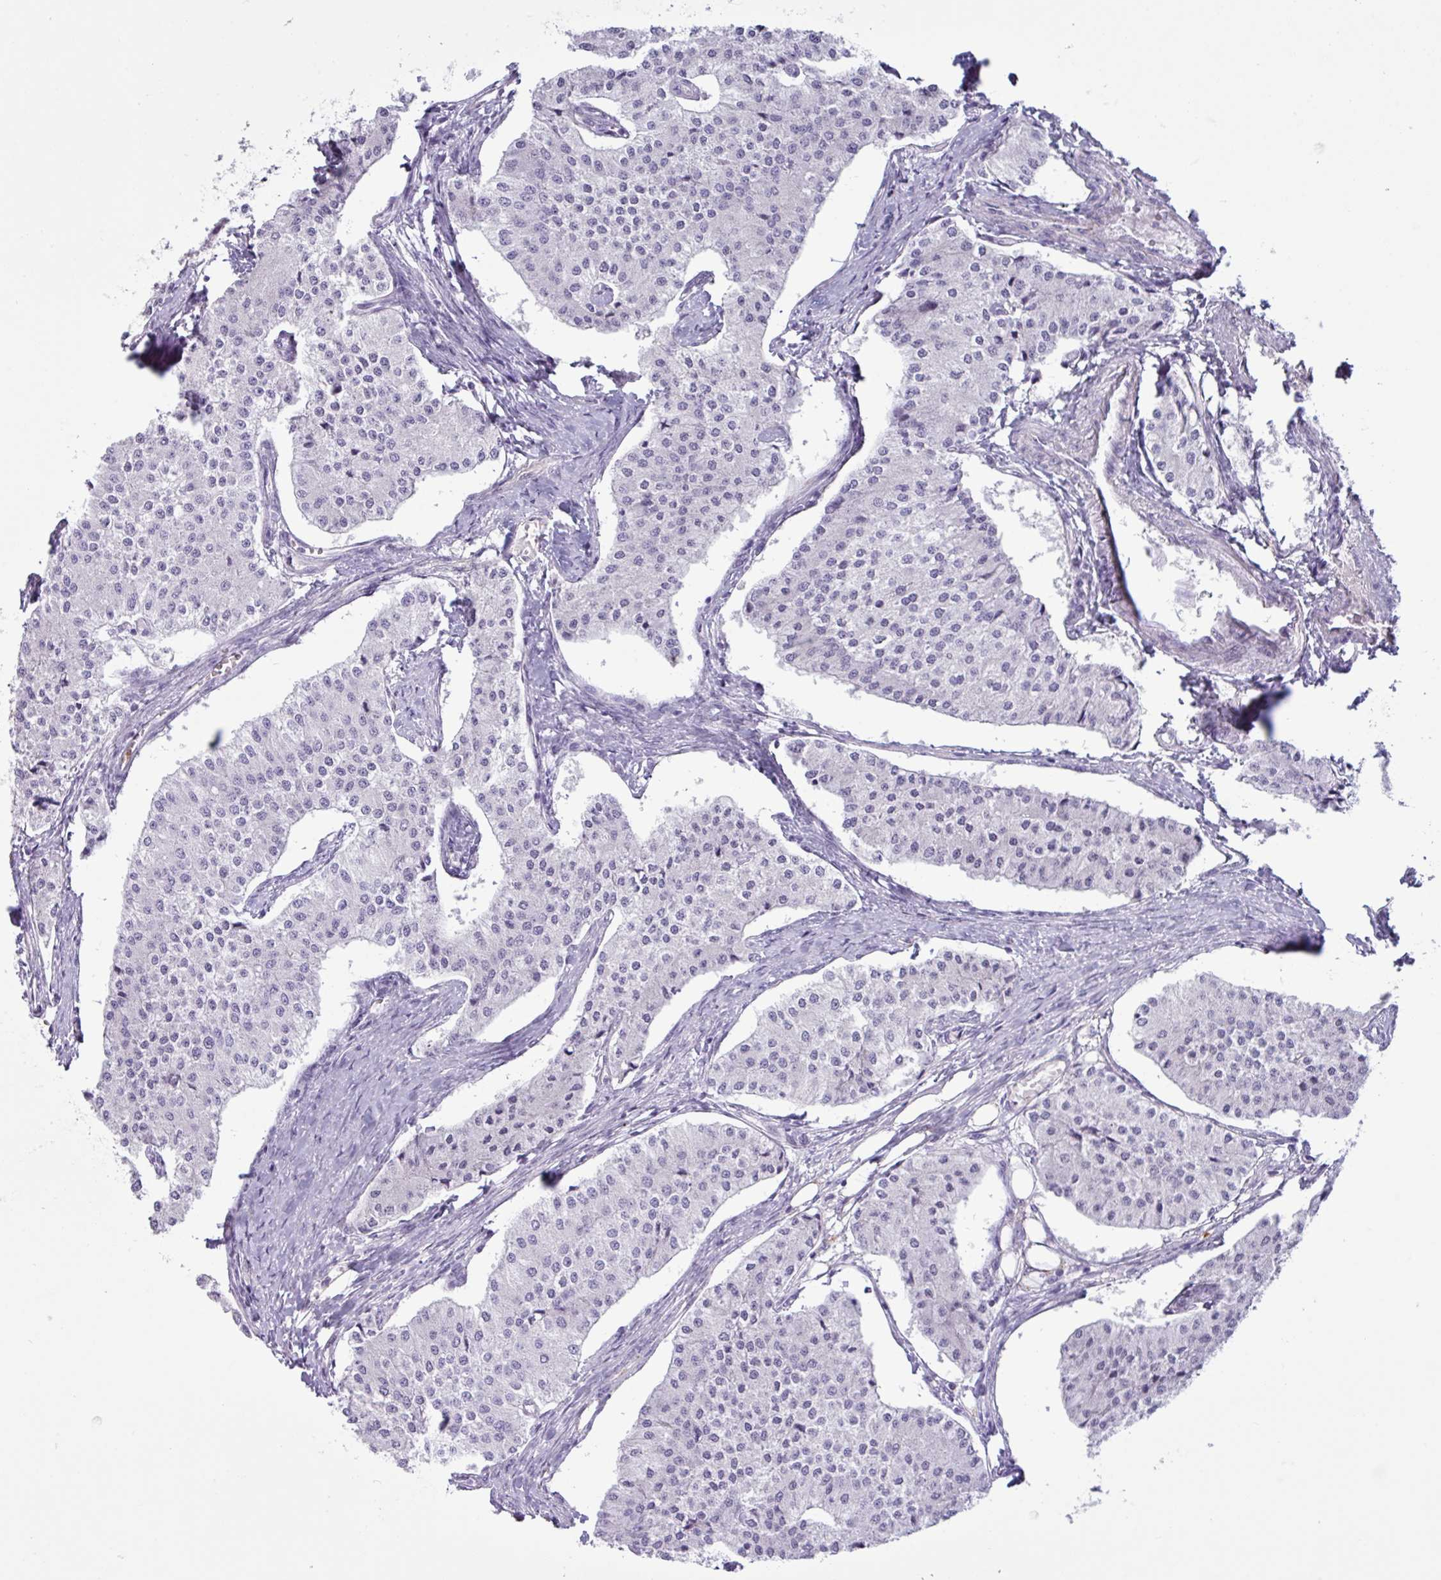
{"staining": {"intensity": "negative", "quantity": "none", "location": "none"}, "tissue": "carcinoid", "cell_type": "Tumor cells", "image_type": "cancer", "snomed": [{"axis": "morphology", "description": "Carcinoid, malignant, NOS"}, {"axis": "topography", "description": "Colon"}], "caption": "An image of human malignant carcinoid is negative for staining in tumor cells.", "gene": "TMEM178A", "patient": {"sex": "female", "age": 52}}